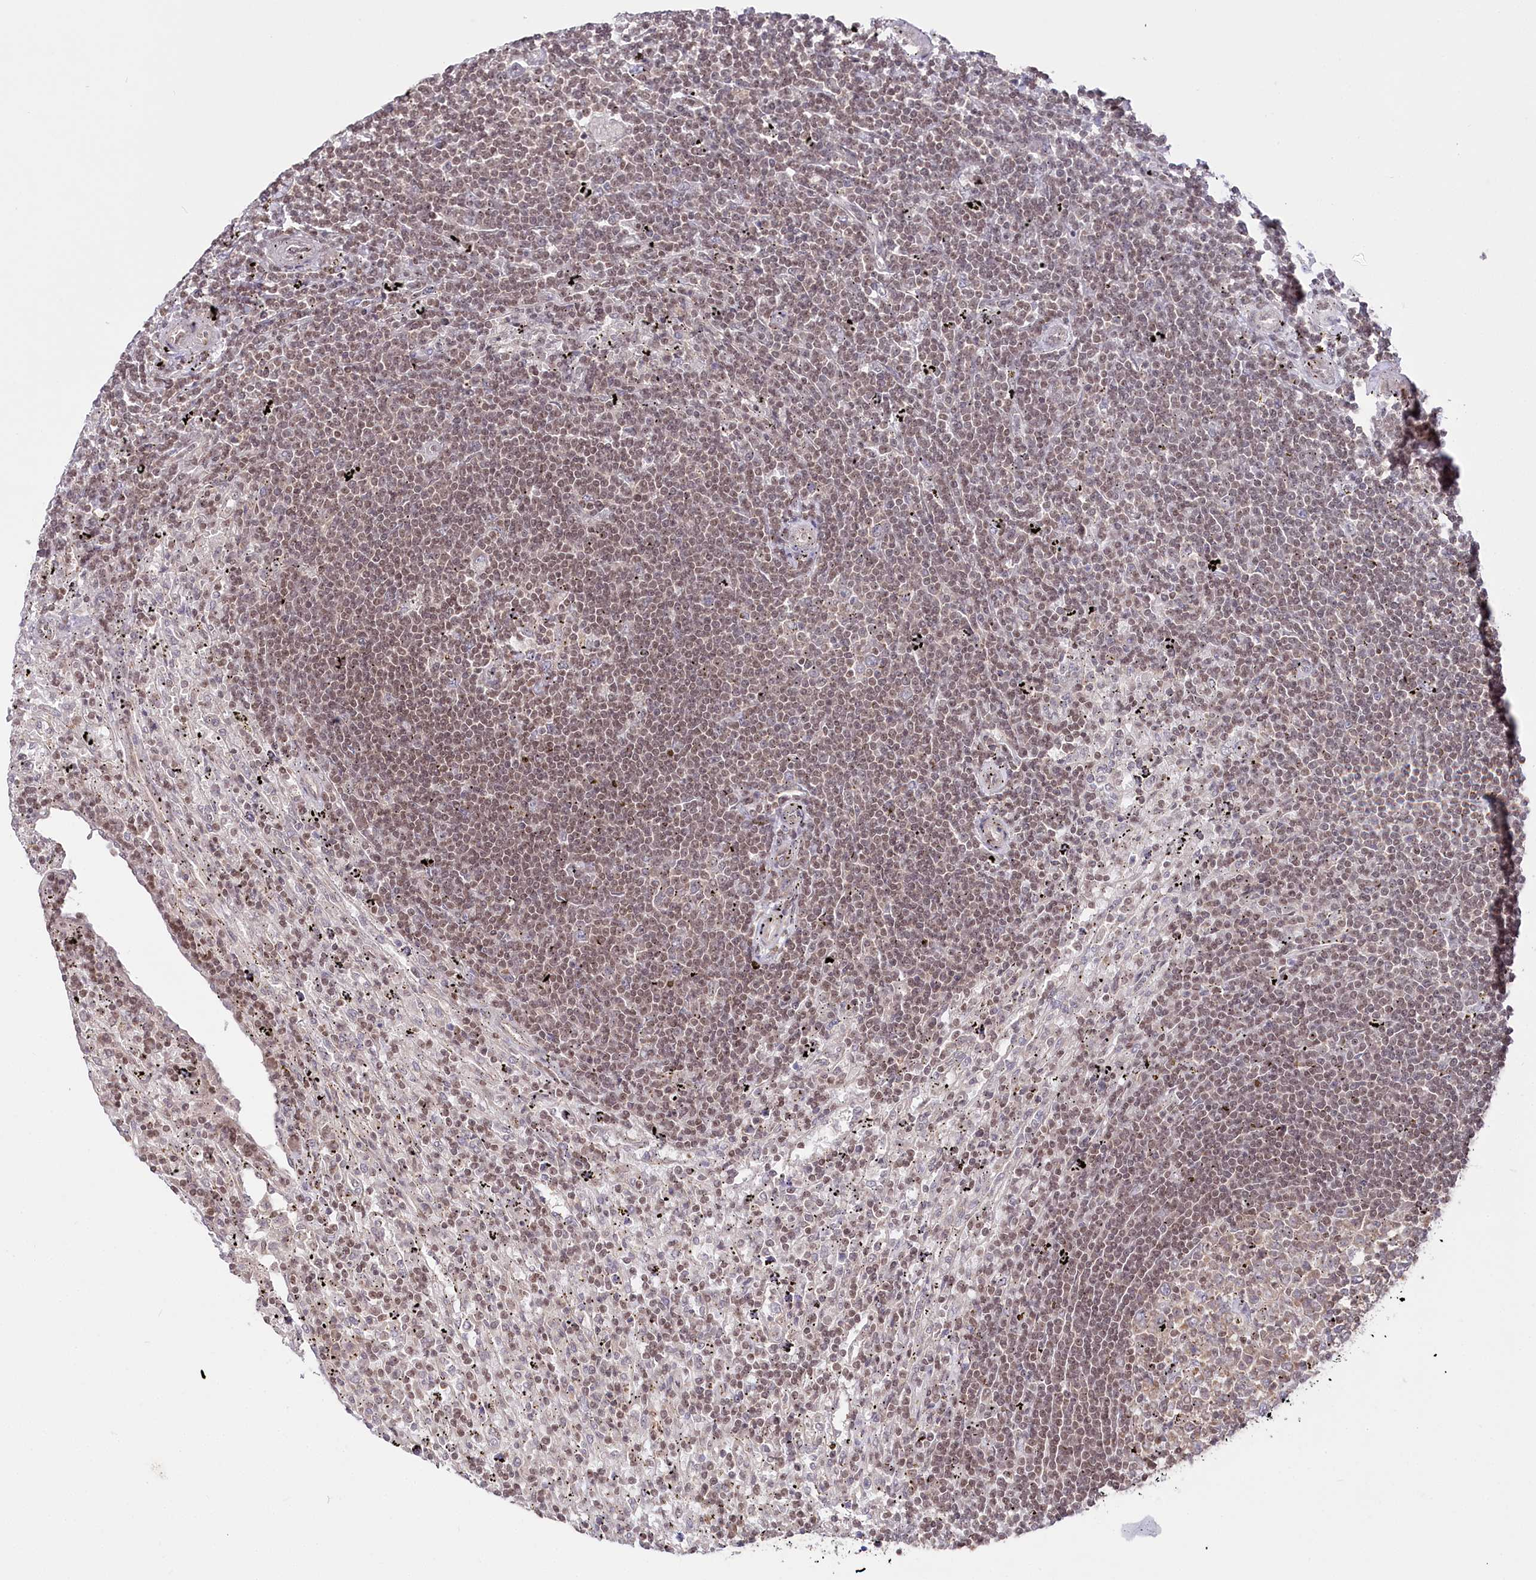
{"staining": {"intensity": "weak", "quantity": ">75%", "location": "nuclear"}, "tissue": "lymphoma", "cell_type": "Tumor cells", "image_type": "cancer", "snomed": [{"axis": "morphology", "description": "Malignant lymphoma, non-Hodgkin's type, Low grade"}, {"axis": "topography", "description": "Spleen"}], "caption": "Protein staining exhibits weak nuclear staining in about >75% of tumor cells in lymphoma.", "gene": "CGGBP1", "patient": {"sex": "male", "age": 76}}